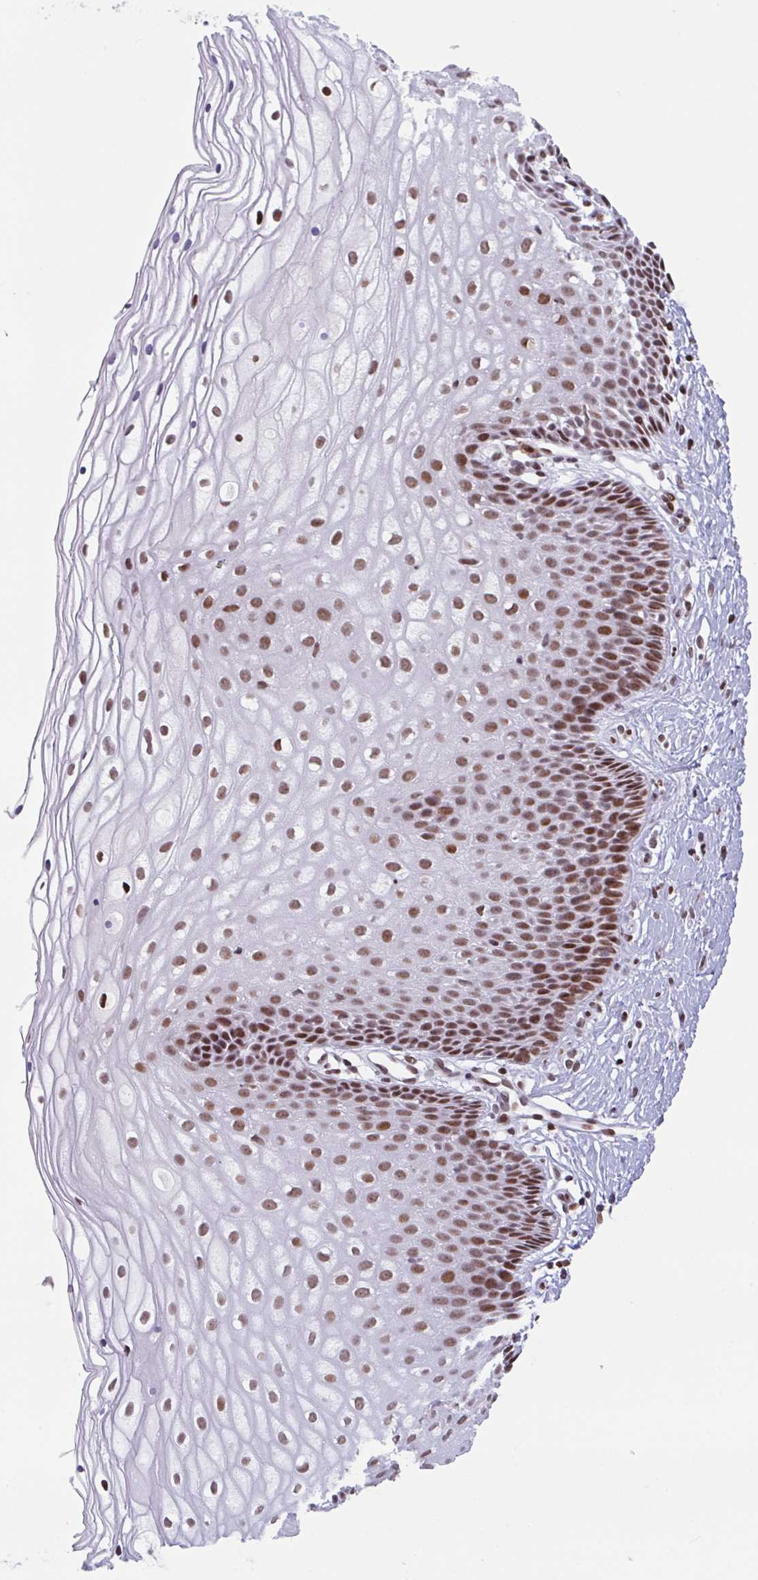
{"staining": {"intensity": "strong", "quantity": ">75%", "location": "nuclear"}, "tissue": "cervix", "cell_type": "Glandular cells", "image_type": "normal", "snomed": [{"axis": "morphology", "description": "Normal tissue, NOS"}, {"axis": "topography", "description": "Cervix"}], "caption": "Protein positivity by immunohistochemistry (IHC) shows strong nuclear positivity in approximately >75% of glandular cells in normal cervix. The staining was performed using DAB (3,3'-diaminobenzidine) to visualize the protein expression in brown, while the nuclei were stained in blue with hematoxylin (Magnification: 20x).", "gene": "CLP1", "patient": {"sex": "female", "age": 36}}